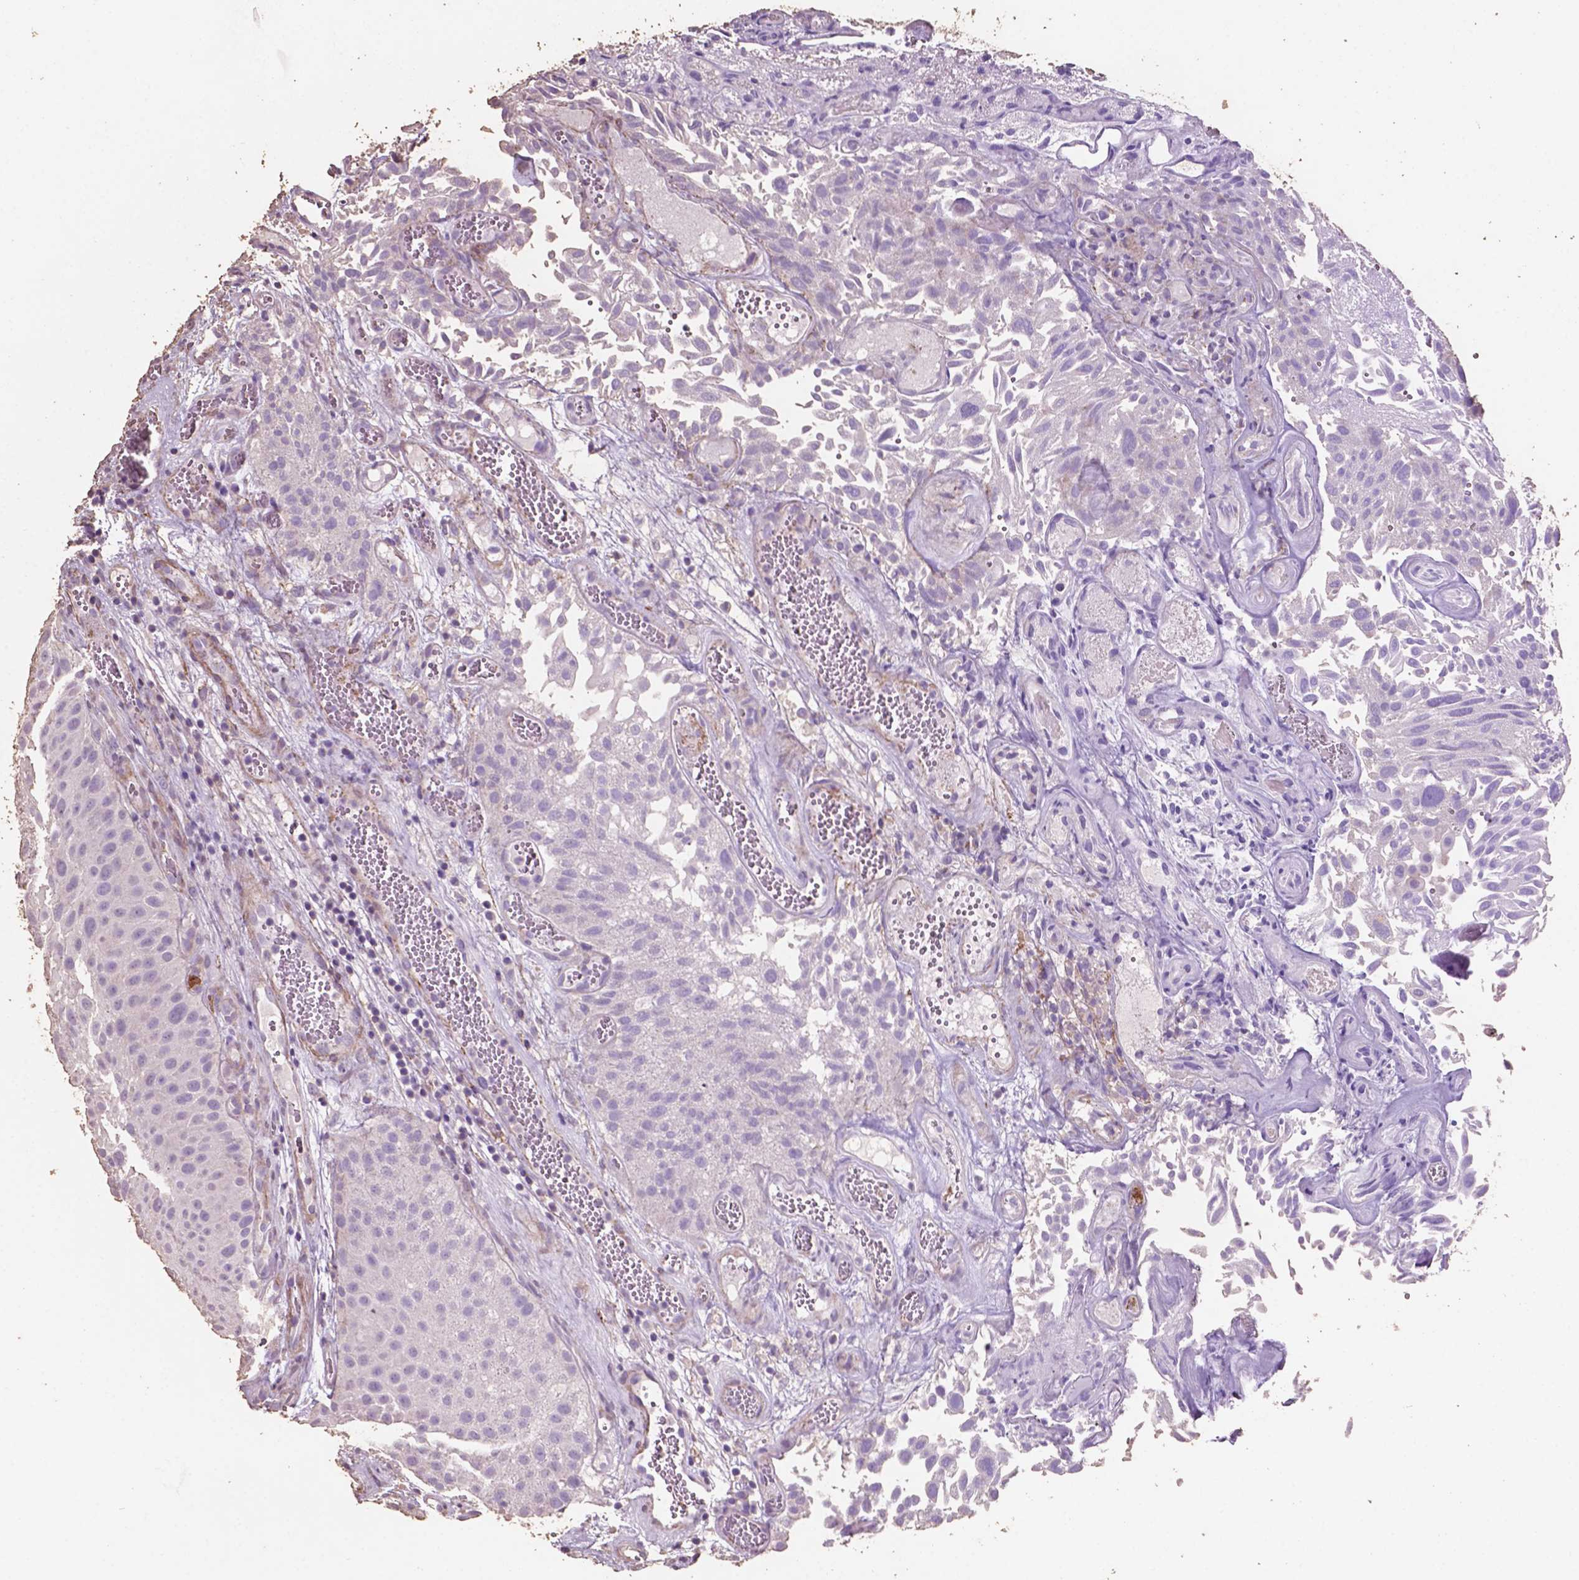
{"staining": {"intensity": "negative", "quantity": "none", "location": "none"}, "tissue": "urothelial cancer", "cell_type": "Tumor cells", "image_type": "cancer", "snomed": [{"axis": "morphology", "description": "Urothelial carcinoma, Low grade"}, {"axis": "topography", "description": "Urinary bladder"}], "caption": "Immunohistochemical staining of human urothelial cancer shows no significant positivity in tumor cells. The staining is performed using DAB brown chromogen with nuclei counter-stained in using hematoxylin.", "gene": "COMMD4", "patient": {"sex": "male", "age": 72}}